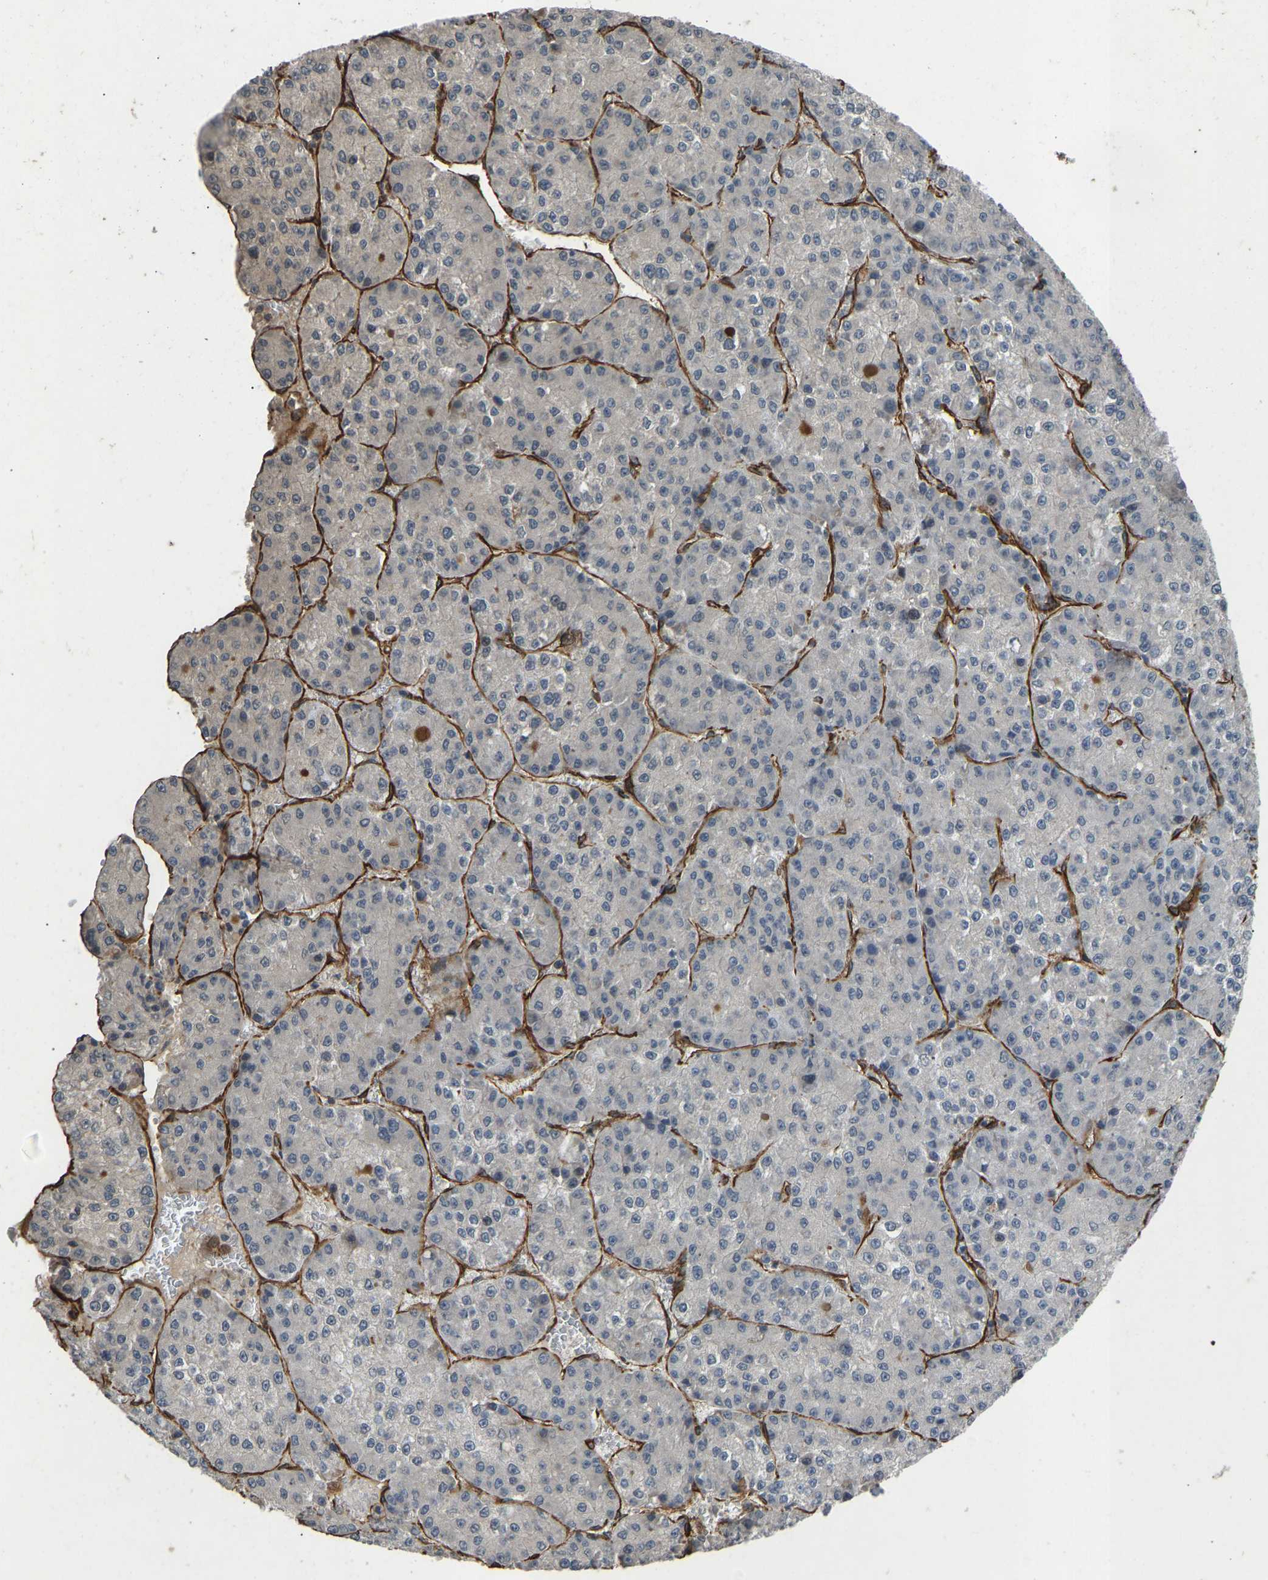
{"staining": {"intensity": "negative", "quantity": "none", "location": "none"}, "tissue": "liver cancer", "cell_type": "Tumor cells", "image_type": "cancer", "snomed": [{"axis": "morphology", "description": "Carcinoma, Hepatocellular, NOS"}, {"axis": "topography", "description": "Liver"}], "caption": "Protein analysis of liver cancer (hepatocellular carcinoma) demonstrates no significant positivity in tumor cells.", "gene": "NMB", "patient": {"sex": "female", "age": 73}}